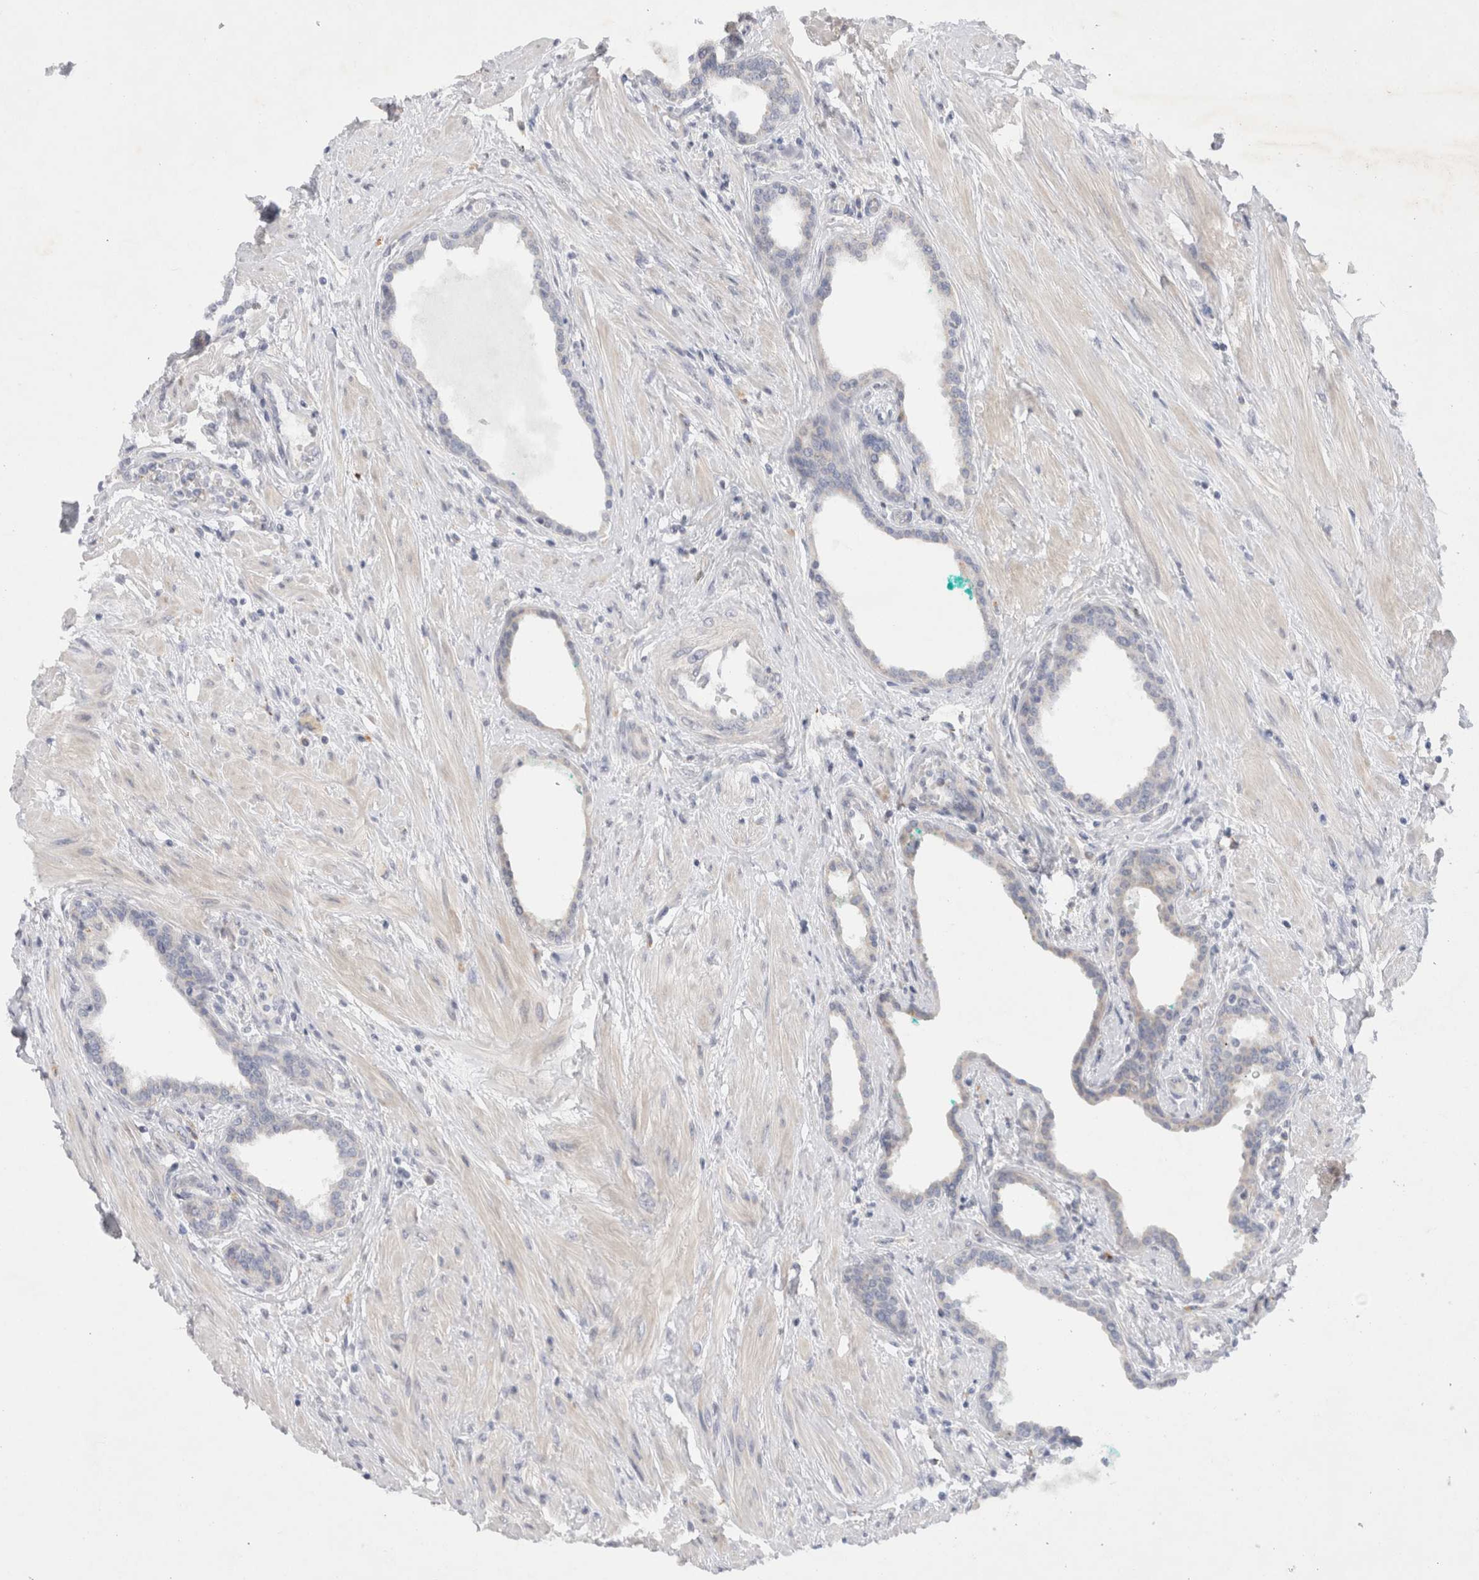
{"staining": {"intensity": "negative", "quantity": "none", "location": "none"}, "tissue": "prostate cancer", "cell_type": "Tumor cells", "image_type": "cancer", "snomed": [{"axis": "morphology", "description": "Adenocarcinoma, High grade"}, {"axis": "topography", "description": "Prostate"}], "caption": "This is an IHC micrograph of prostate cancer (adenocarcinoma (high-grade)). There is no positivity in tumor cells.", "gene": "NPC1", "patient": {"sex": "male", "age": 52}}